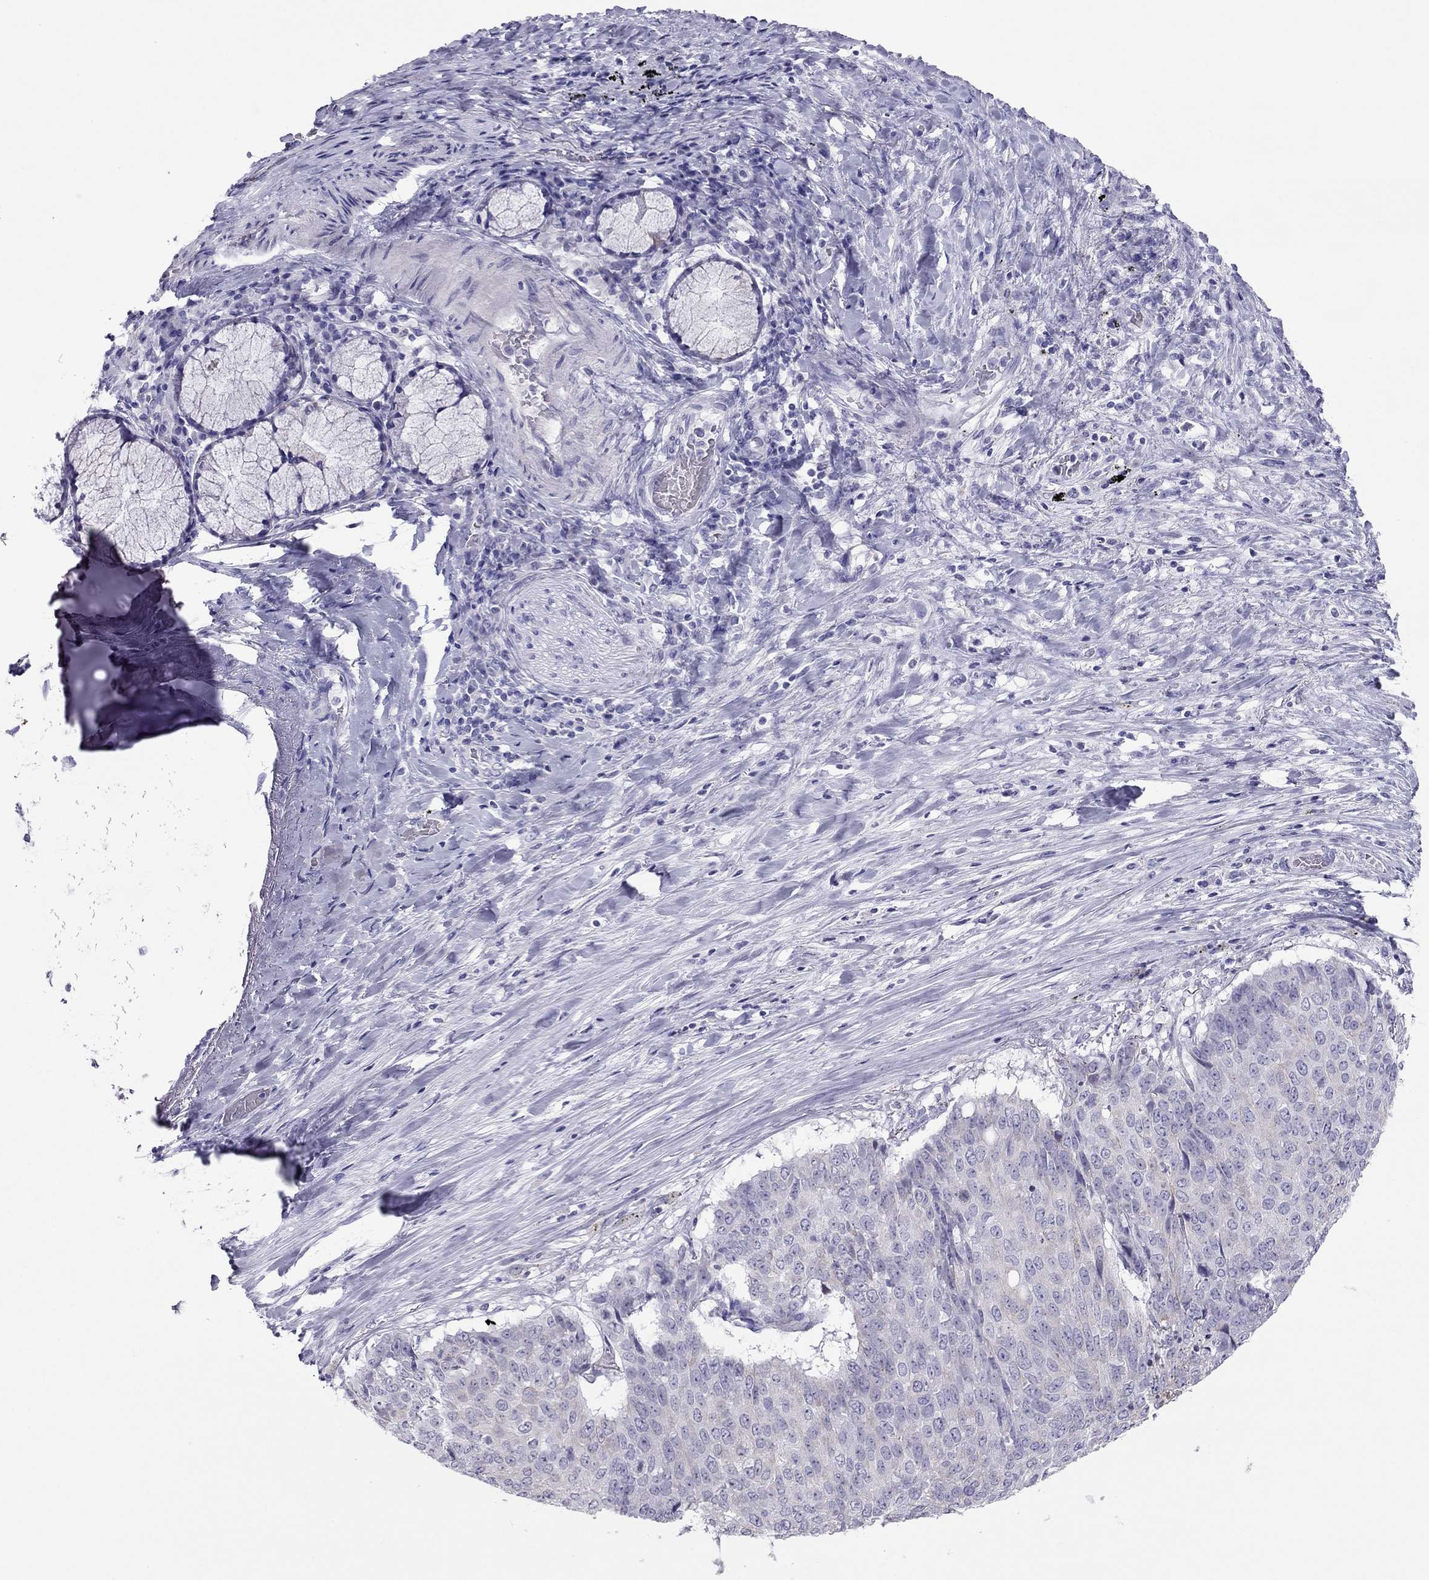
{"staining": {"intensity": "negative", "quantity": "none", "location": "none"}, "tissue": "lung cancer", "cell_type": "Tumor cells", "image_type": "cancer", "snomed": [{"axis": "morphology", "description": "Normal tissue, NOS"}, {"axis": "morphology", "description": "Squamous cell carcinoma, NOS"}, {"axis": "topography", "description": "Bronchus"}, {"axis": "topography", "description": "Lung"}], "caption": "Immunohistochemistry (IHC) histopathology image of neoplastic tissue: lung cancer stained with DAB shows no significant protein positivity in tumor cells. Brightfield microscopy of immunohistochemistry stained with DAB (brown) and hematoxylin (blue), captured at high magnification.", "gene": "MAEL", "patient": {"sex": "male", "age": 64}}